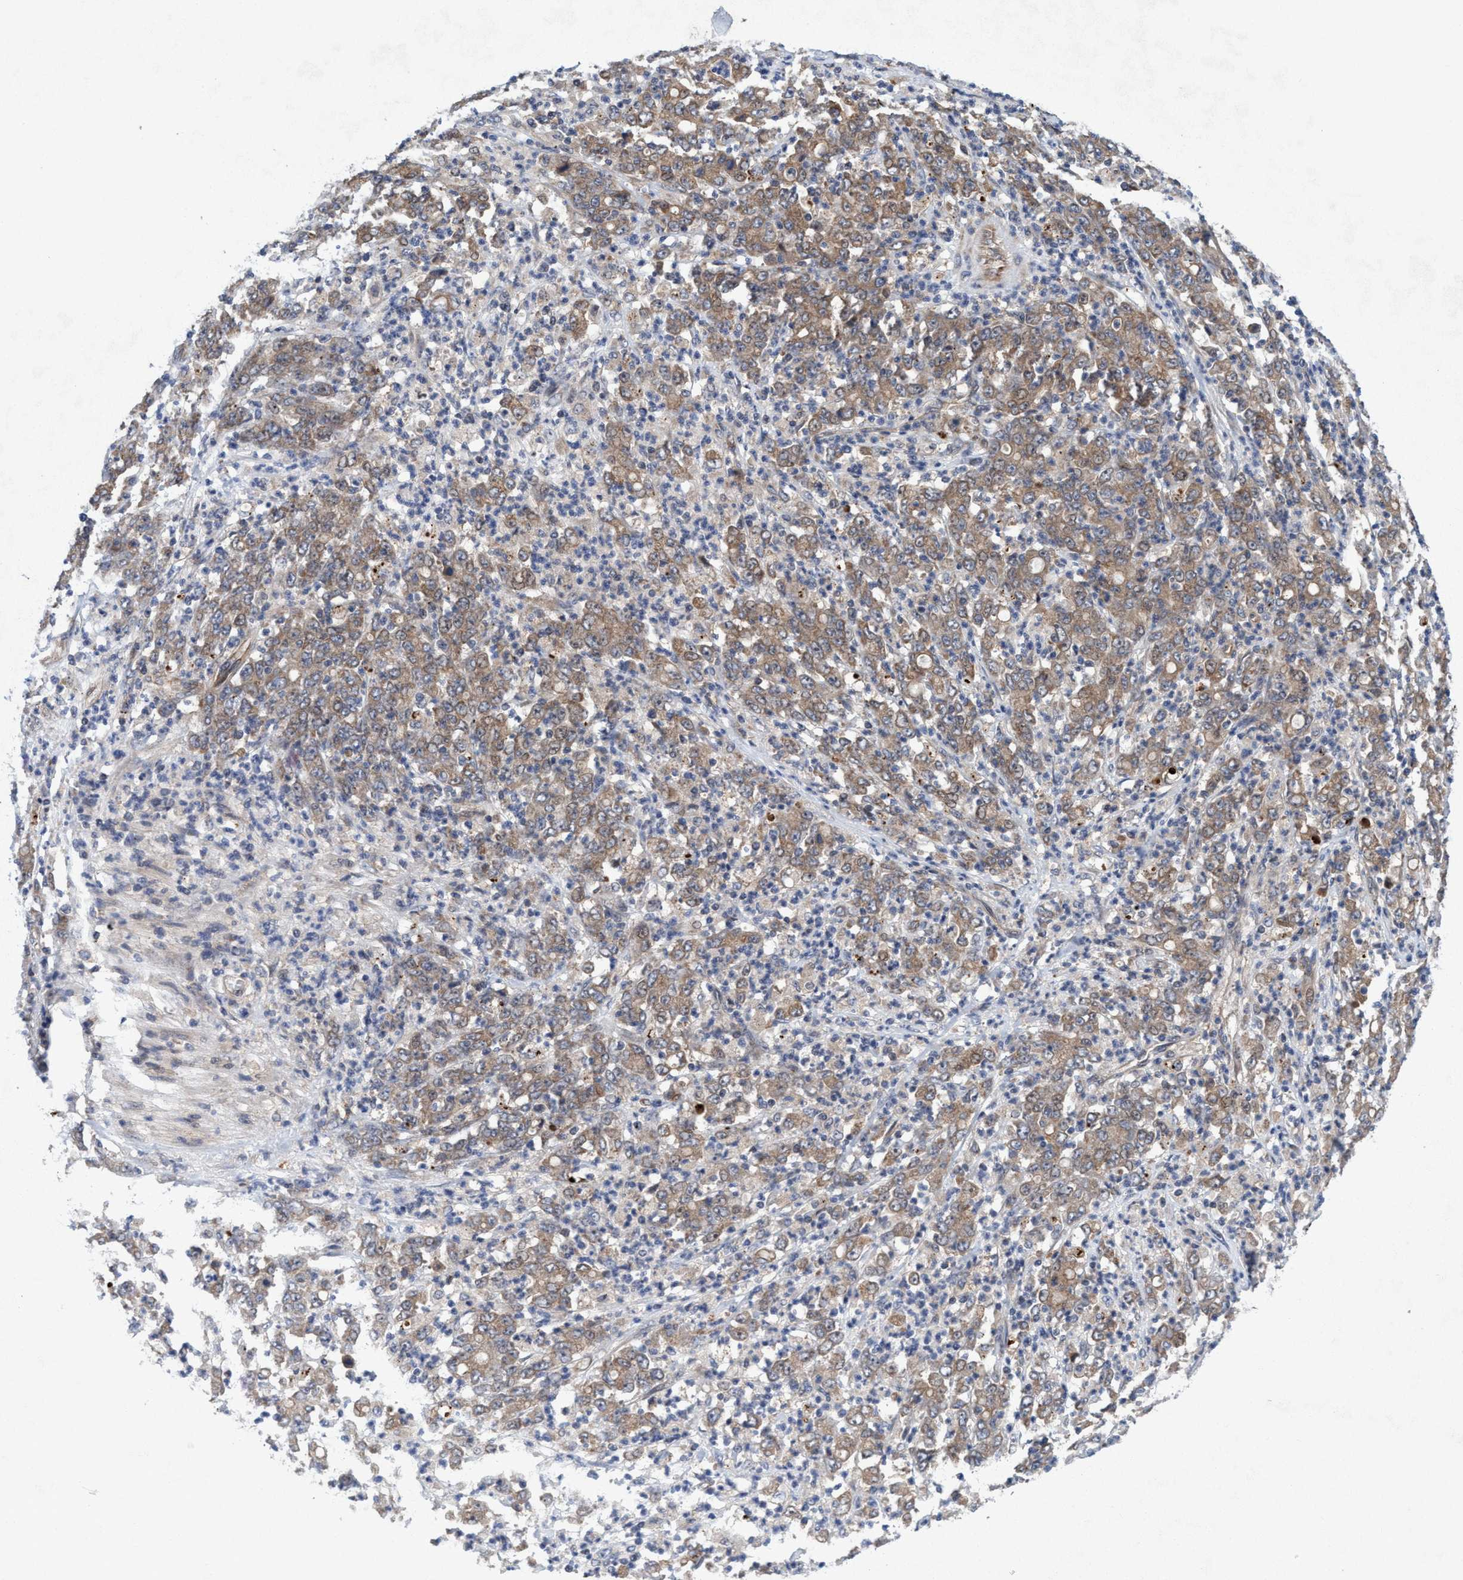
{"staining": {"intensity": "moderate", "quantity": ">75%", "location": "cytoplasmic/membranous,nuclear"}, "tissue": "stomach cancer", "cell_type": "Tumor cells", "image_type": "cancer", "snomed": [{"axis": "morphology", "description": "Adenocarcinoma, NOS"}, {"axis": "topography", "description": "Stomach, lower"}], "caption": "A histopathology image showing moderate cytoplasmic/membranous and nuclear positivity in approximately >75% of tumor cells in adenocarcinoma (stomach), as visualized by brown immunohistochemical staining.", "gene": "P2RY14", "patient": {"sex": "female", "age": 71}}